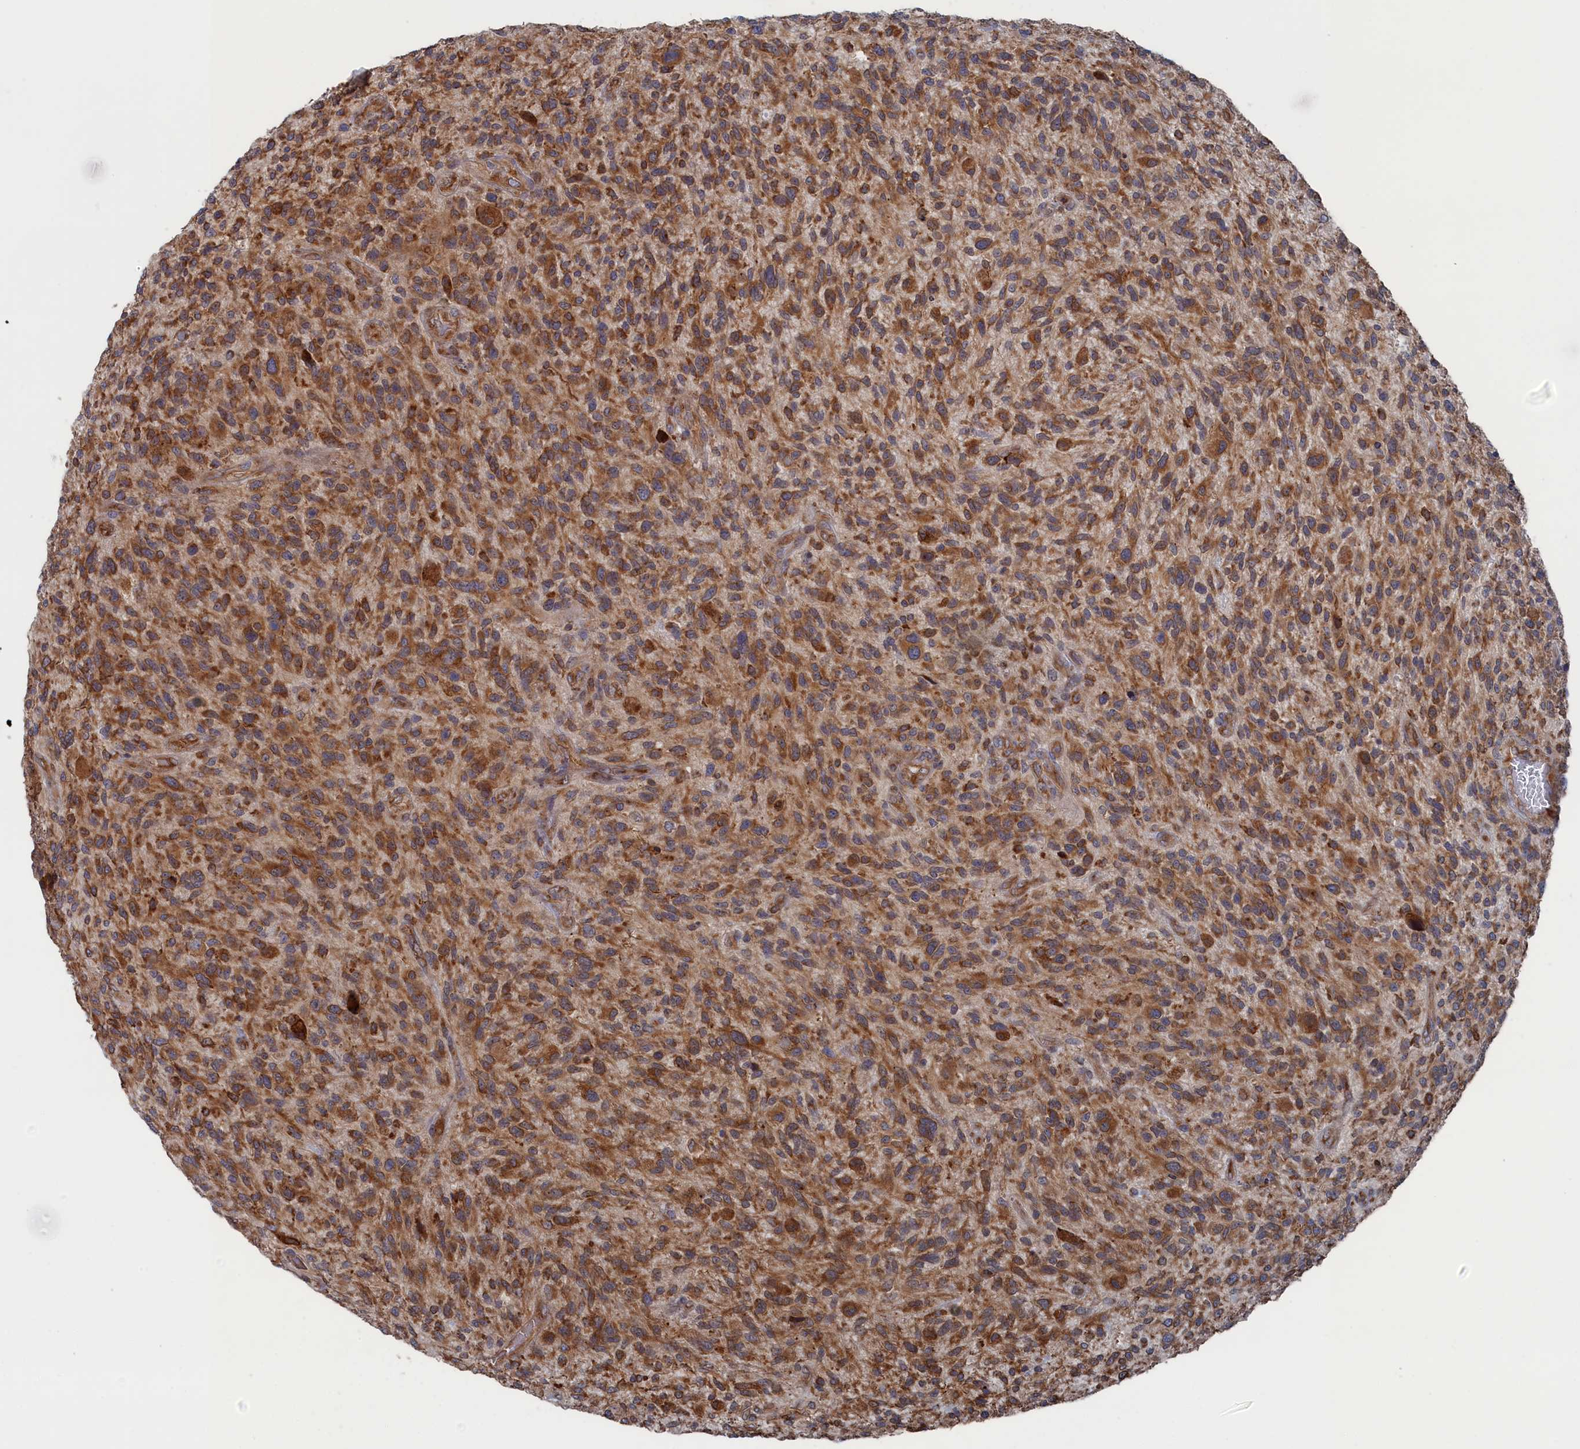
{"staining": {"intensity": "moderate", "quantity": ">75%", "location": "cytoplasmic/membranous"}, "tissue": "glioma", "cell_type": "Tumor cells", "image_type": "cancer", "snomed": [{"axis": "morphology", "description": "Glioma, malignant, High grade"}, {"axis": "topography", "description": "Brain"}], "caption": "A brown stain labels moderate cytoplasmic/membranous staining of a protein in human glioma tumor cells. (DAB IHC, brown staining for protein, blue staining for nuclei).", "gene": "BPIFB6", "patient": {"sex": "male", "age": 47}}